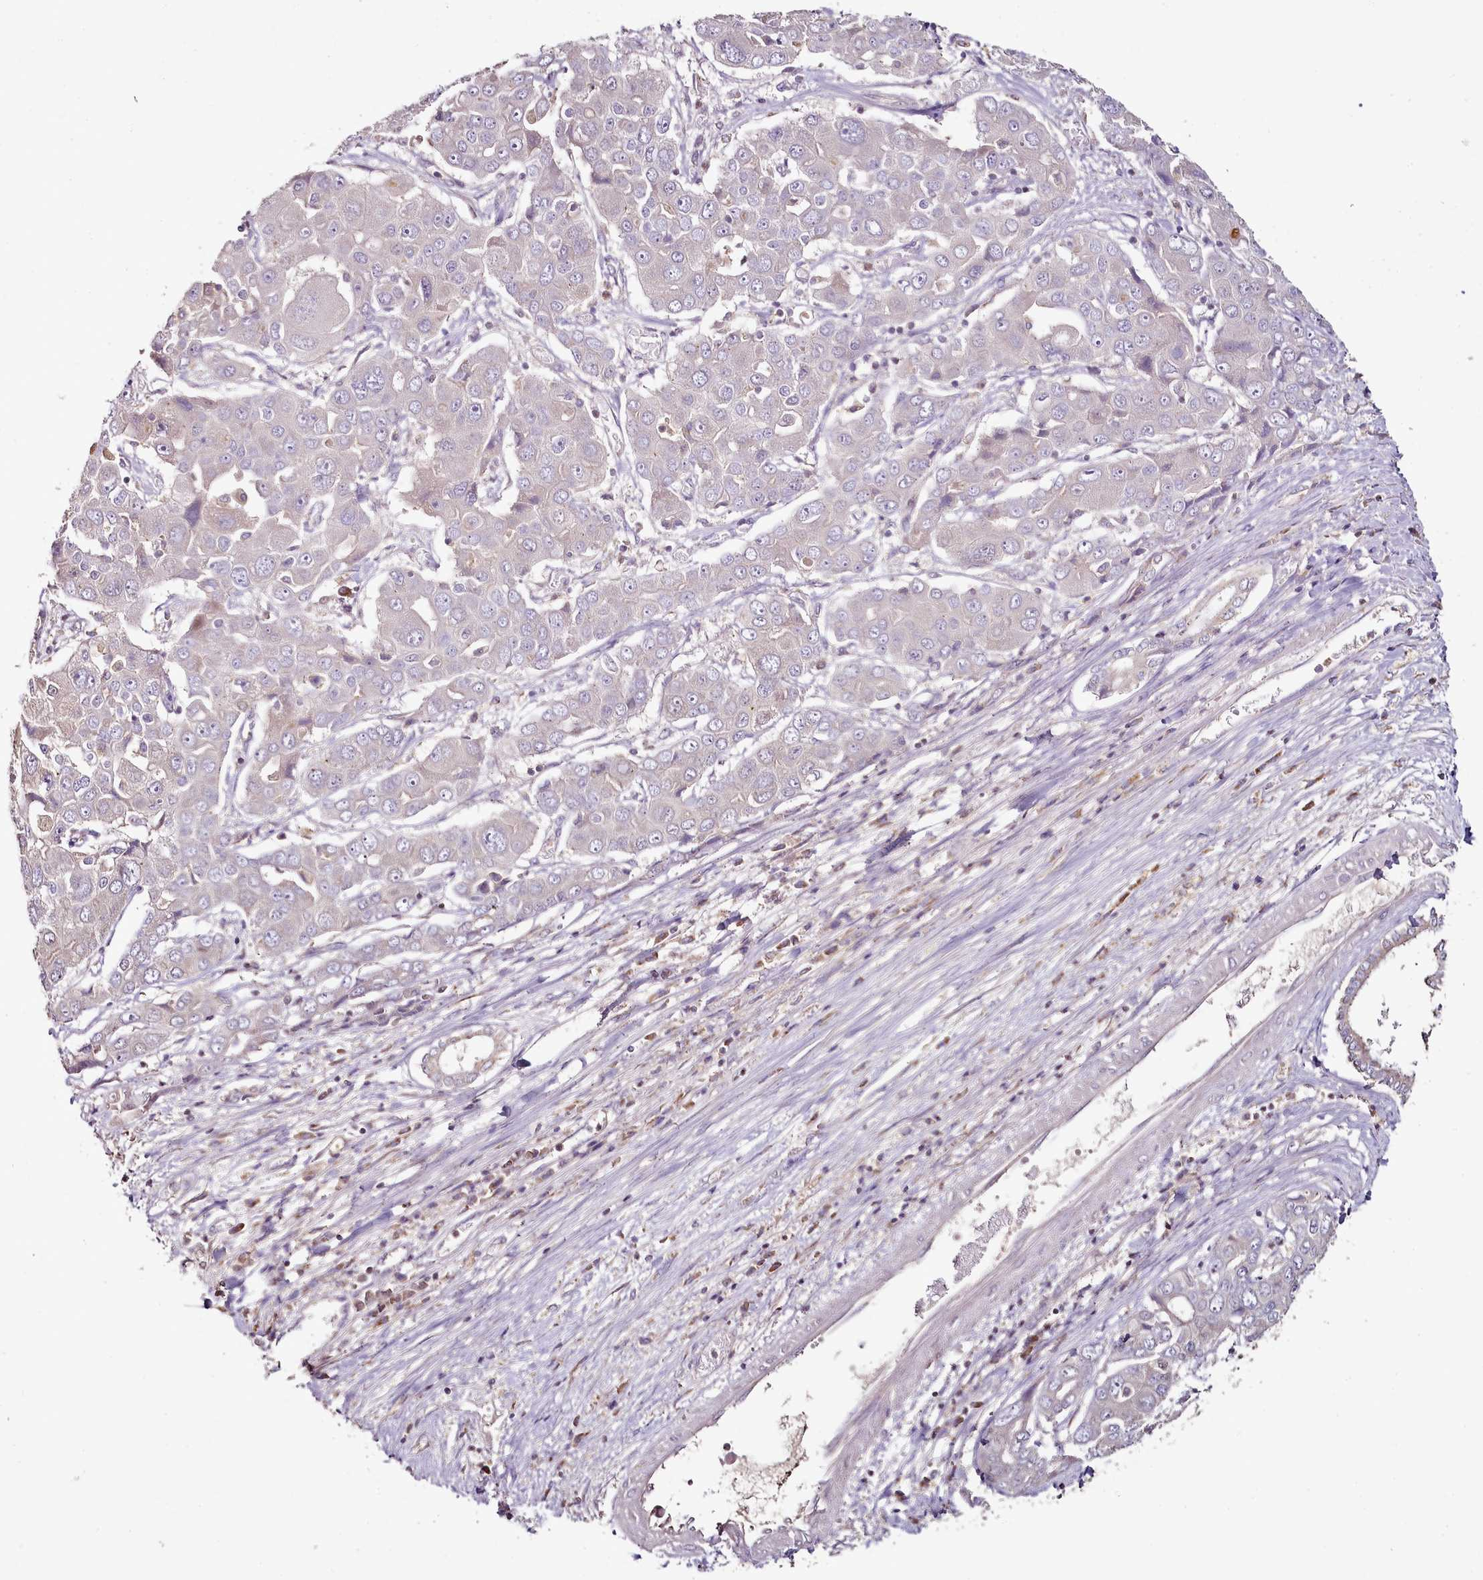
{"staining": {"intensity": "negative", "quantity": "none", "location": "none"}, "tissue": "liver cancer", "cell_type": "Tumor cells", "image_type": "cancer", "snomed": [{"axis": "morphology", "description": "Cholangiocarcinoma"}, {"axis": "topography", "description": "Liver"}], "caption": "Cholangiocarcinoma (liver) stained for a protein using immunohistochemistry (IHC) shows no positivity tumor cells.", "gene": "ACSS1", "patient": {"sex": "male", "age": 67}}